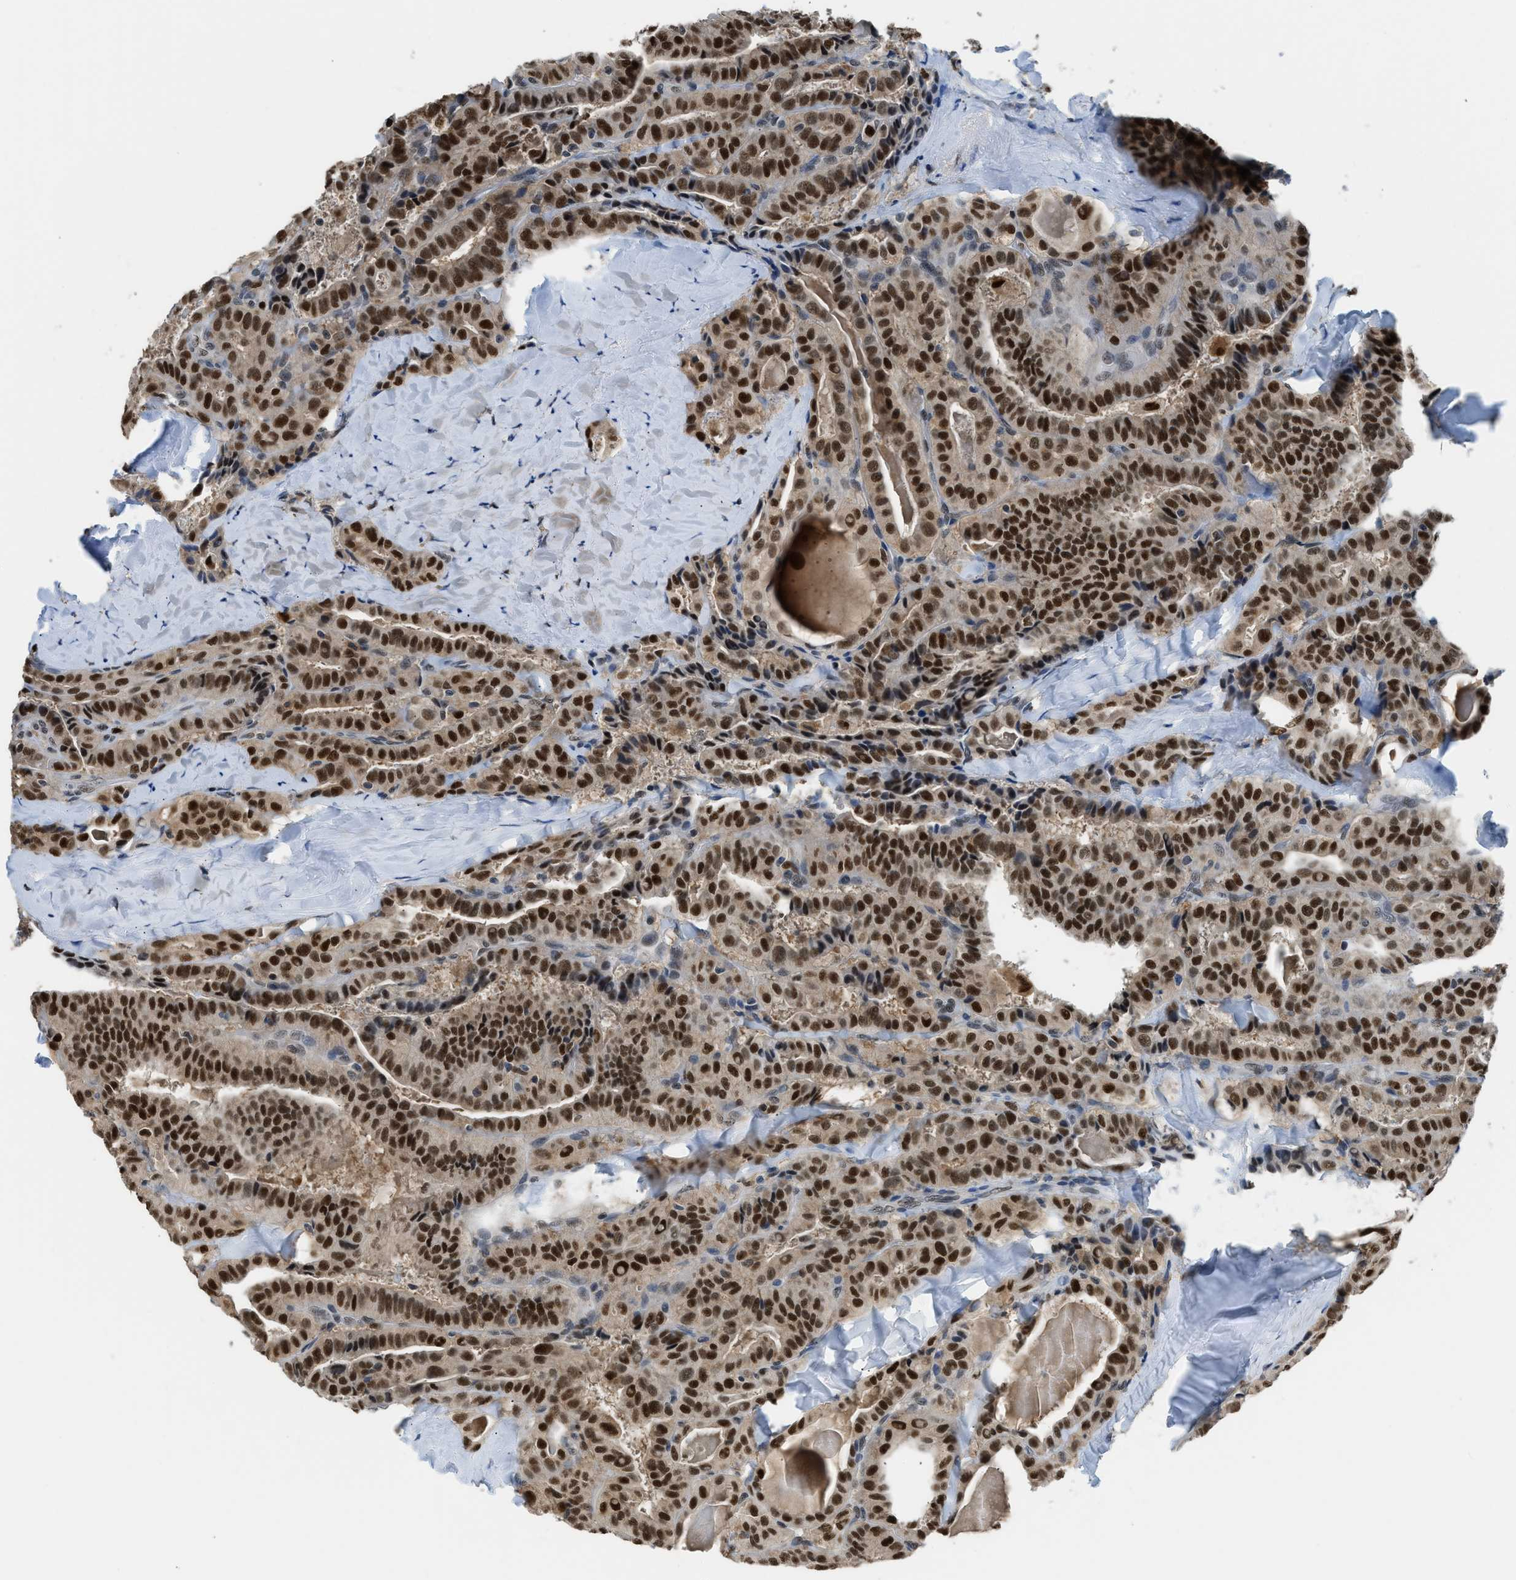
{"staining": {"intensity": "strong", "quantity": ">75%", "location": "nuclear"}, "tissue": "thyroid cancer", "cell_type": "Tumor cells", "image_type": "cancer", "snomed": [{"axis": "morphology", "description": "Papillary adenocarcinoma, NOS"}, {"axis": "topography", "description": "Thyroid gland"}], "caption": "IHC staining of thyroid cancer (papillary adenocarcinoma), which reveals high levels of strong nuclear staining in approximately >75% of tumor cells indicating strong nuclear protein positivity. The staining was performed using DAB (3,3'-diaminobenzidine) (brown) for protein detection and nuclei were counterstained in hematoxylin (blue).", "gene": "ALX1", "patient": {"sex": "male", "age": 77}}